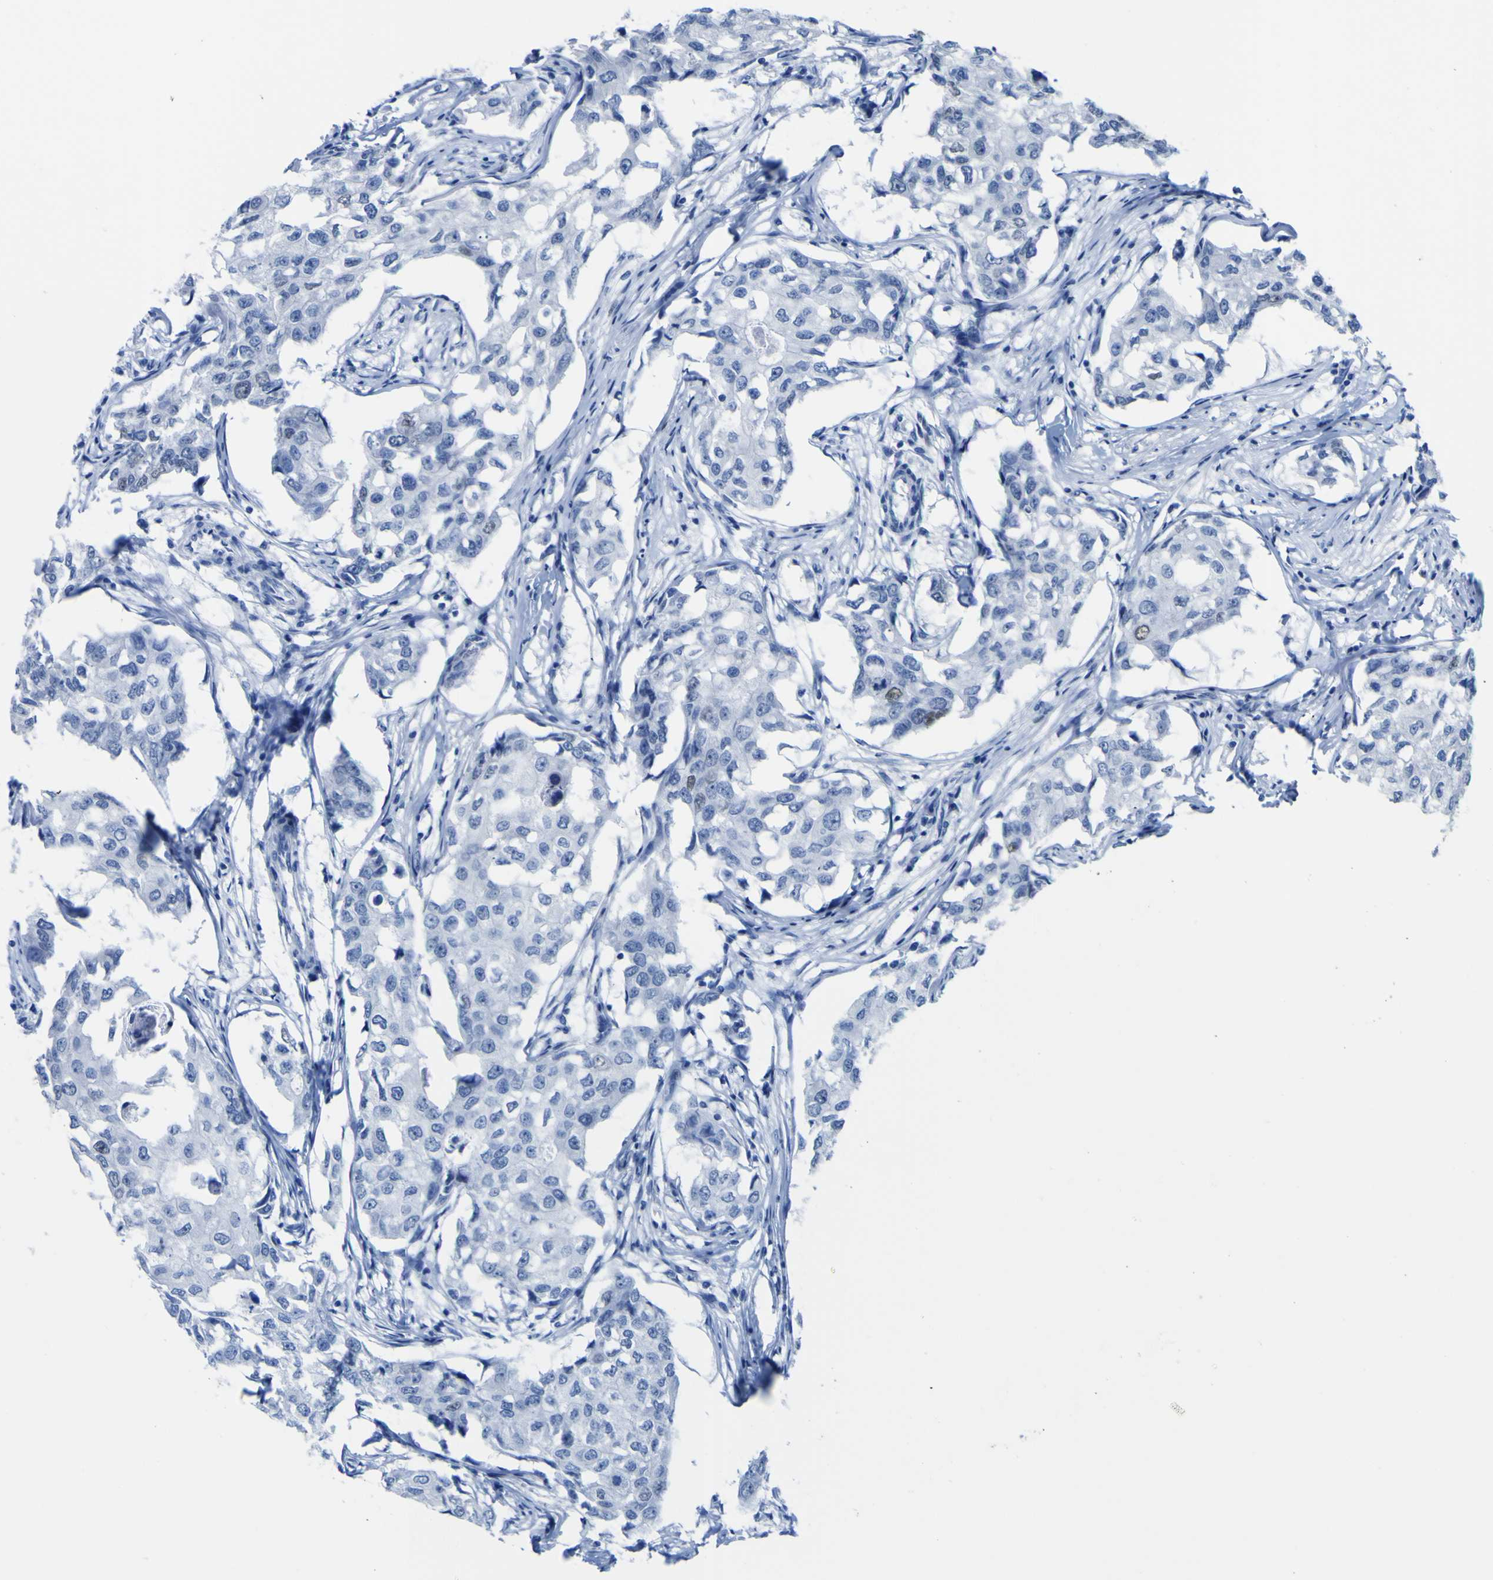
{"staining": {"intensity": "negative", "quantity": "none", "location": "none"}, "tissue": "breast cancer", "cell_type": "Tumor cells", "image_type": "cancer", "snomed": [{"axis": "morphology", "description": "Duct carcinoma"}, {"axis": "topography", "description": "Breast"}], "caption": "Immunohistochemical staining of breast infiltrating ductal carcinoma demonstrates no significant expression in tumor cells.", "gene": "DACH1", "patient": {"sex": "female", "age": 27}}